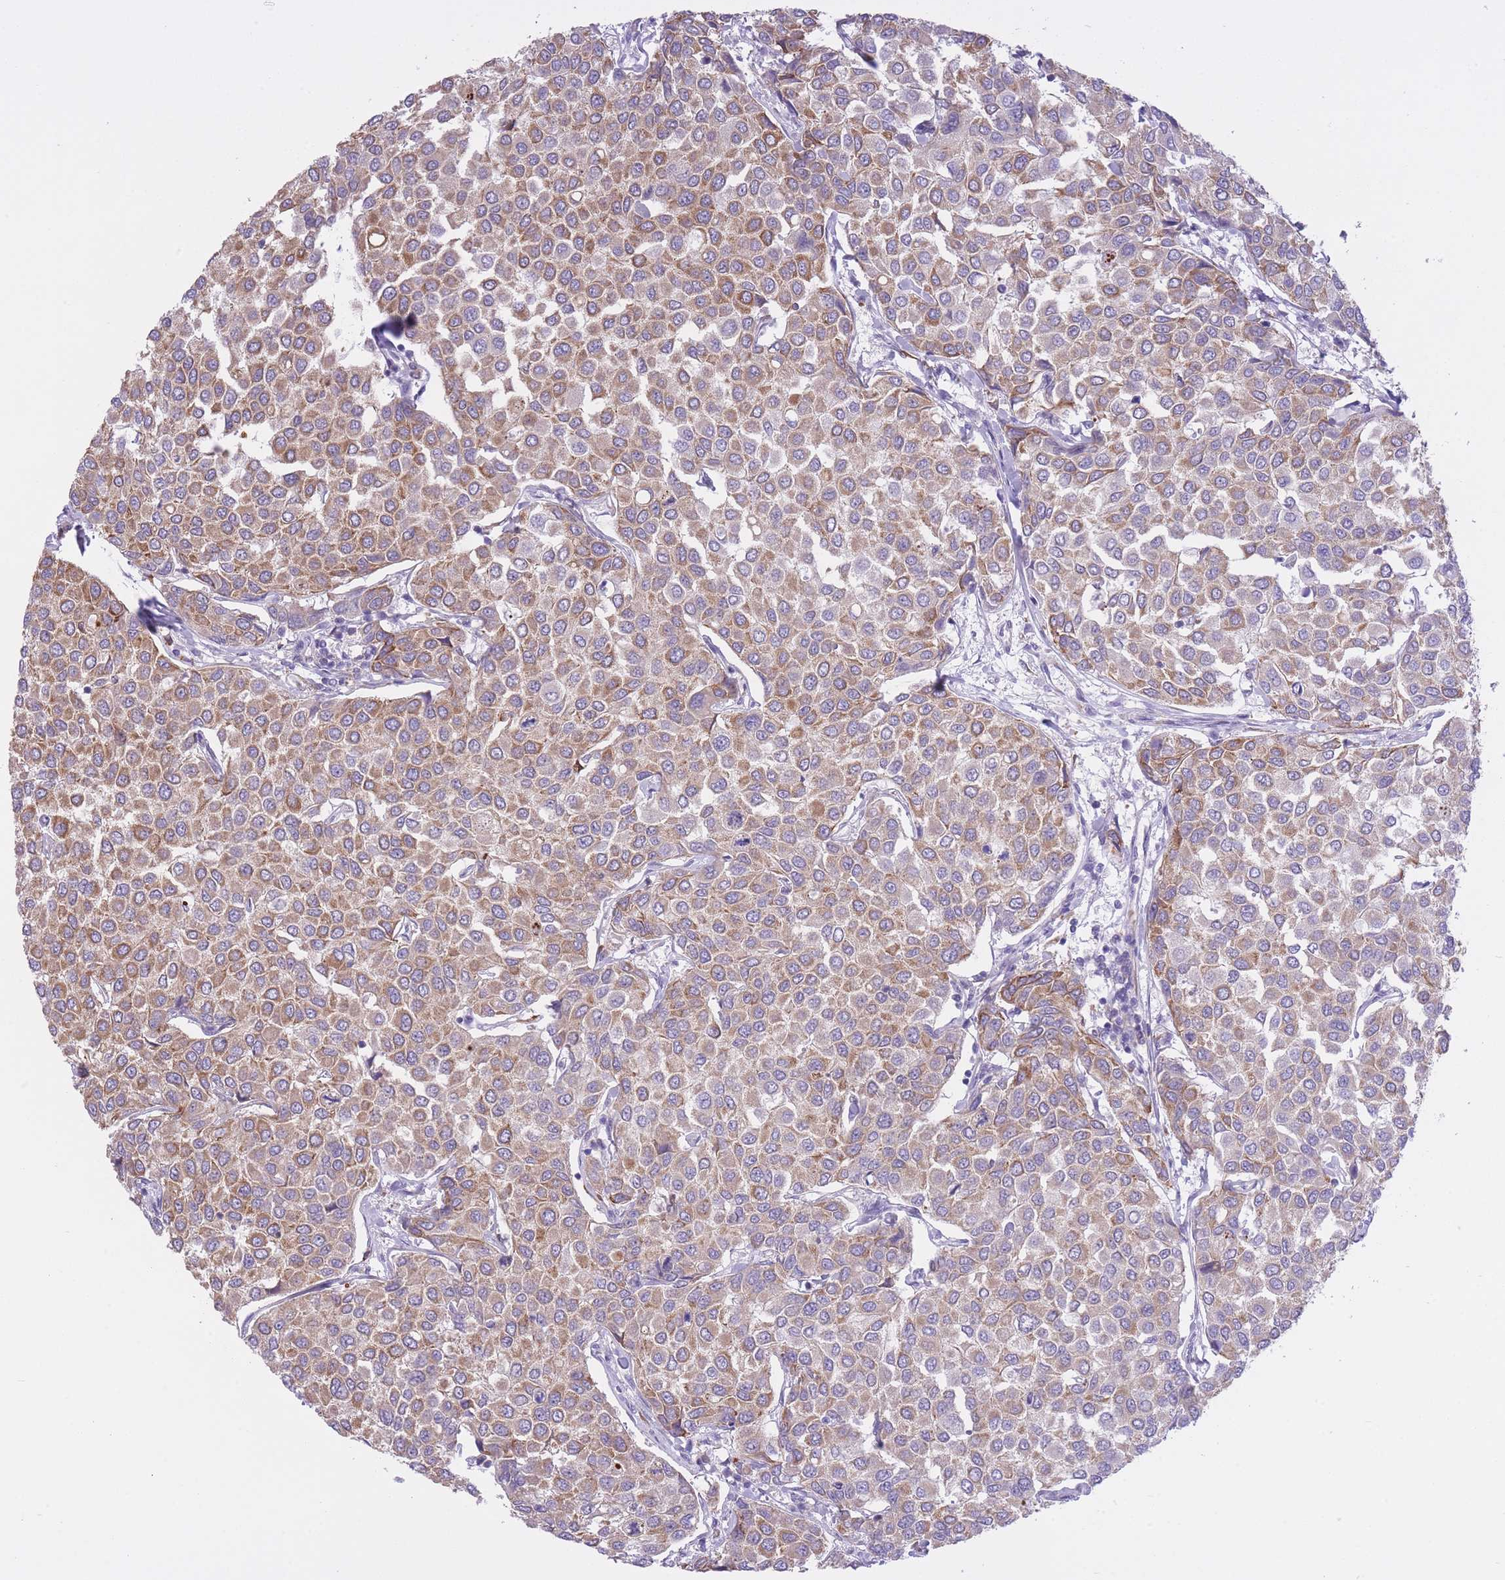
{"staining": {"intensity": "moderate", "quantity": "25%-75%", "location": "cytoplasmic/membranous"}, "tissue": "breast cancer", "cell_type": "Tumor cells", "image_type": "cancer", "snomed": [{"axis": "morphology", "description": "Duct carcinoma"}, {"axis": "topography", "description": "Breast"}], "caption": "Moderate cytoplasmic/membranous protein expression is identified in about 25%-75% of tumor cells in breast intraductal carcinoma.", "gene": "ZNF501", "patient": {"sex": "female", "age": 55}}